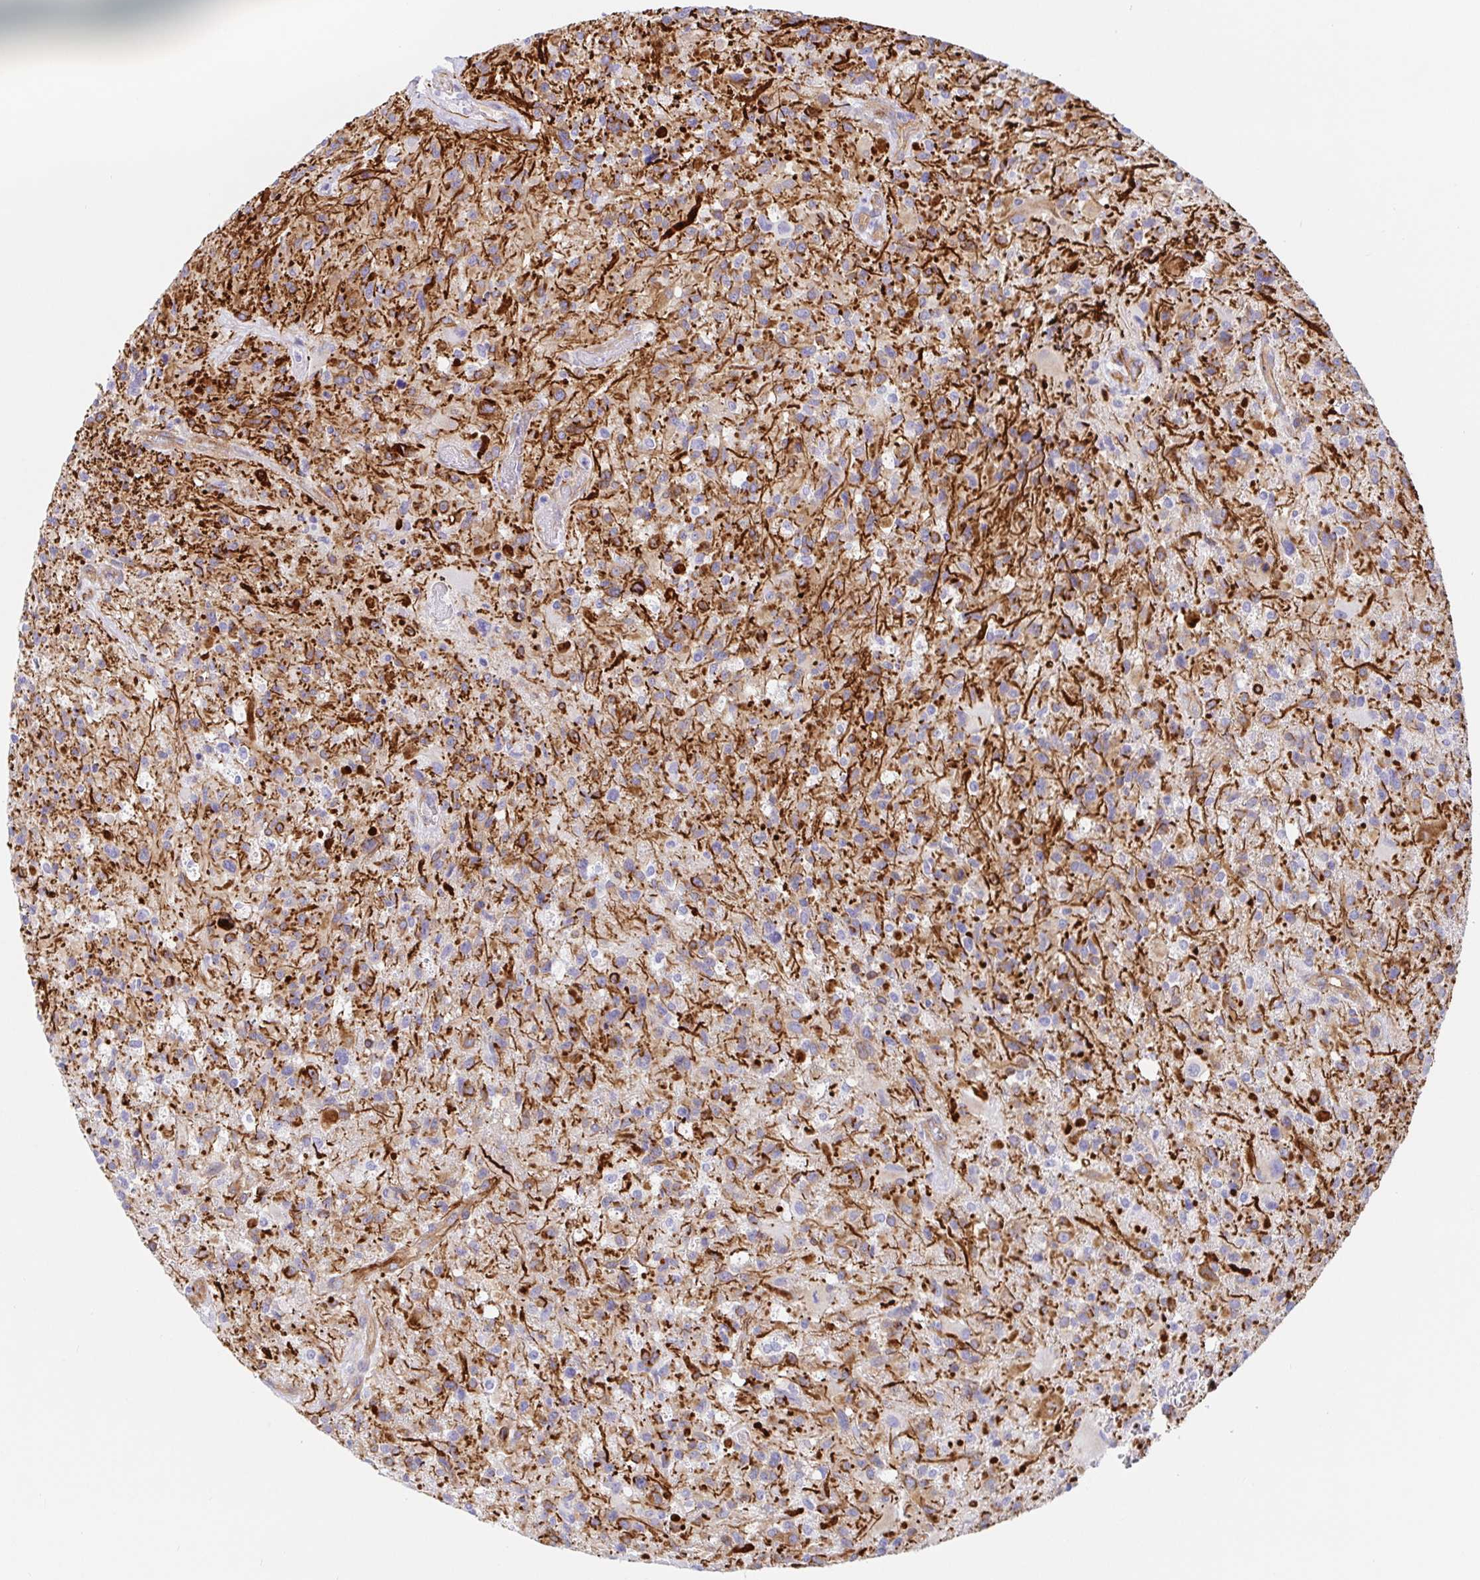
{"staining": {"intensity": "moderate", "quantity": "<25%", "location": "cytoplasmic/membranous"}, "tissue": "glioma", "cell_type": "Tumor cells", "image_type": "cancer", "snomed": [{"axis": "morphology", "description": "Glioma, malignant, High grade"}, {"axis": "topography", "description": "Brain"}], "caption": "IHC staining of high-grade glioma (malignant), which reveals low levels of moderate cytoplasmic/membranous expression in approximately <25% of tumor cells indicating moderate cytoplasmic/membranous protein staining. The staining was performed using DAB (3,3'-diaminobenzidine) (brown) for protein detection and nuclei were counterstained in hematoxylin (blue).", "gene": "DOCK1", "patient": {"sex": "male", "age": 63}}